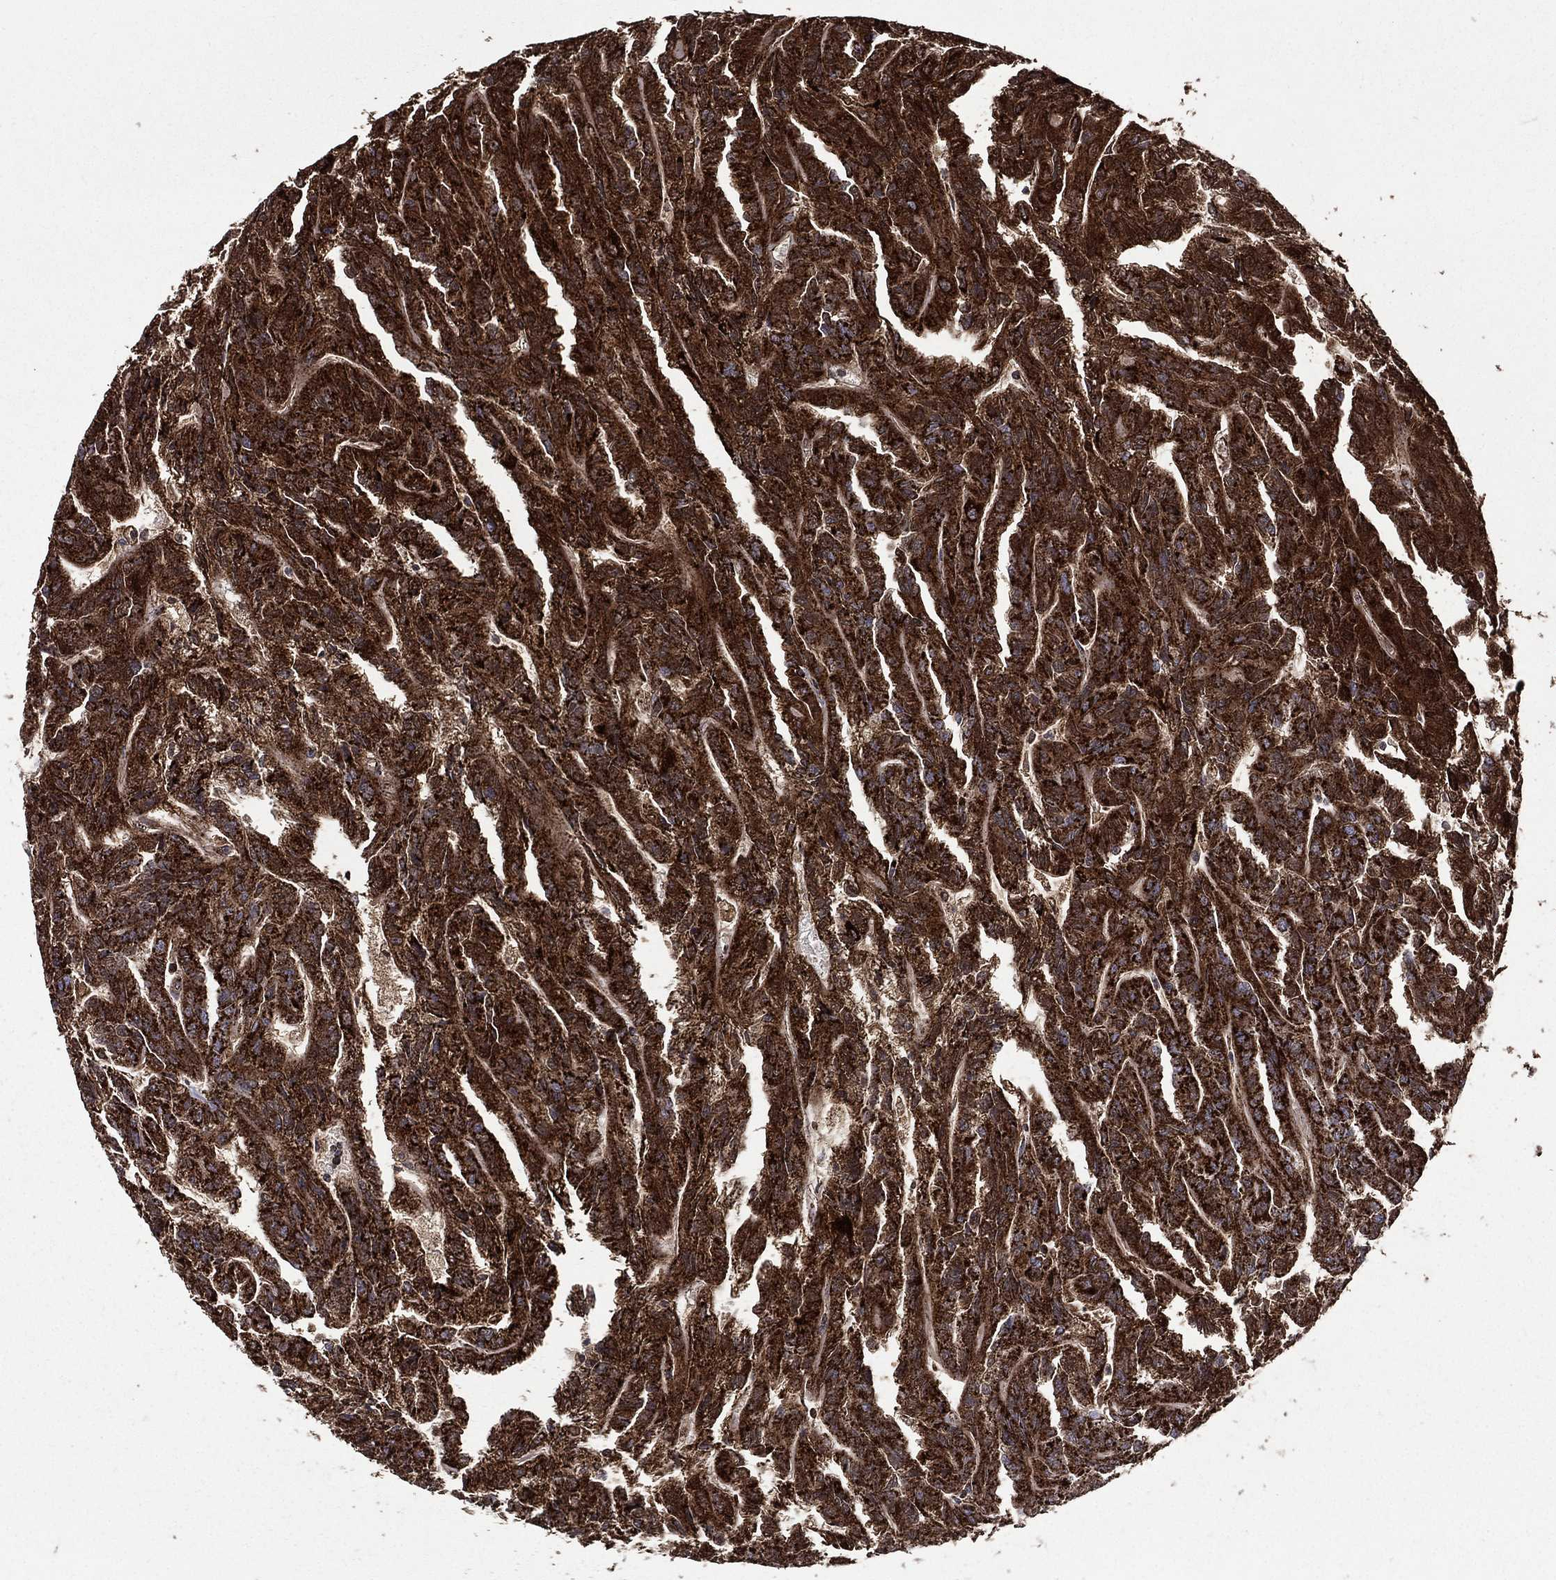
{"staining": {"intensity": "strong", "quantity": ">75%", "location": "cytoplasmic/membranous"}, "tissue": "renal cancer", "cell_type": "Tumor cells", "image_type": "cancer", "snomed": [{"axis": "morphology", "description": "Adenocarcinoma, NOS"}, {"axis": "topography", "description": "Kidney"}], "caption": "Immunohistochemical staining of renal cancer exhibits high levels of strong cytoplasmic/membranous expression in approximately >75% of tumor cells. The protein of interest is stained brown, and the nuclei are stained in blue (DAB (3,3'-diaminobenzidine) IHC with brightfield microscopy, high magnification).", "gene": "GOT2", "patient": {"sex": "male", "age": 79}}